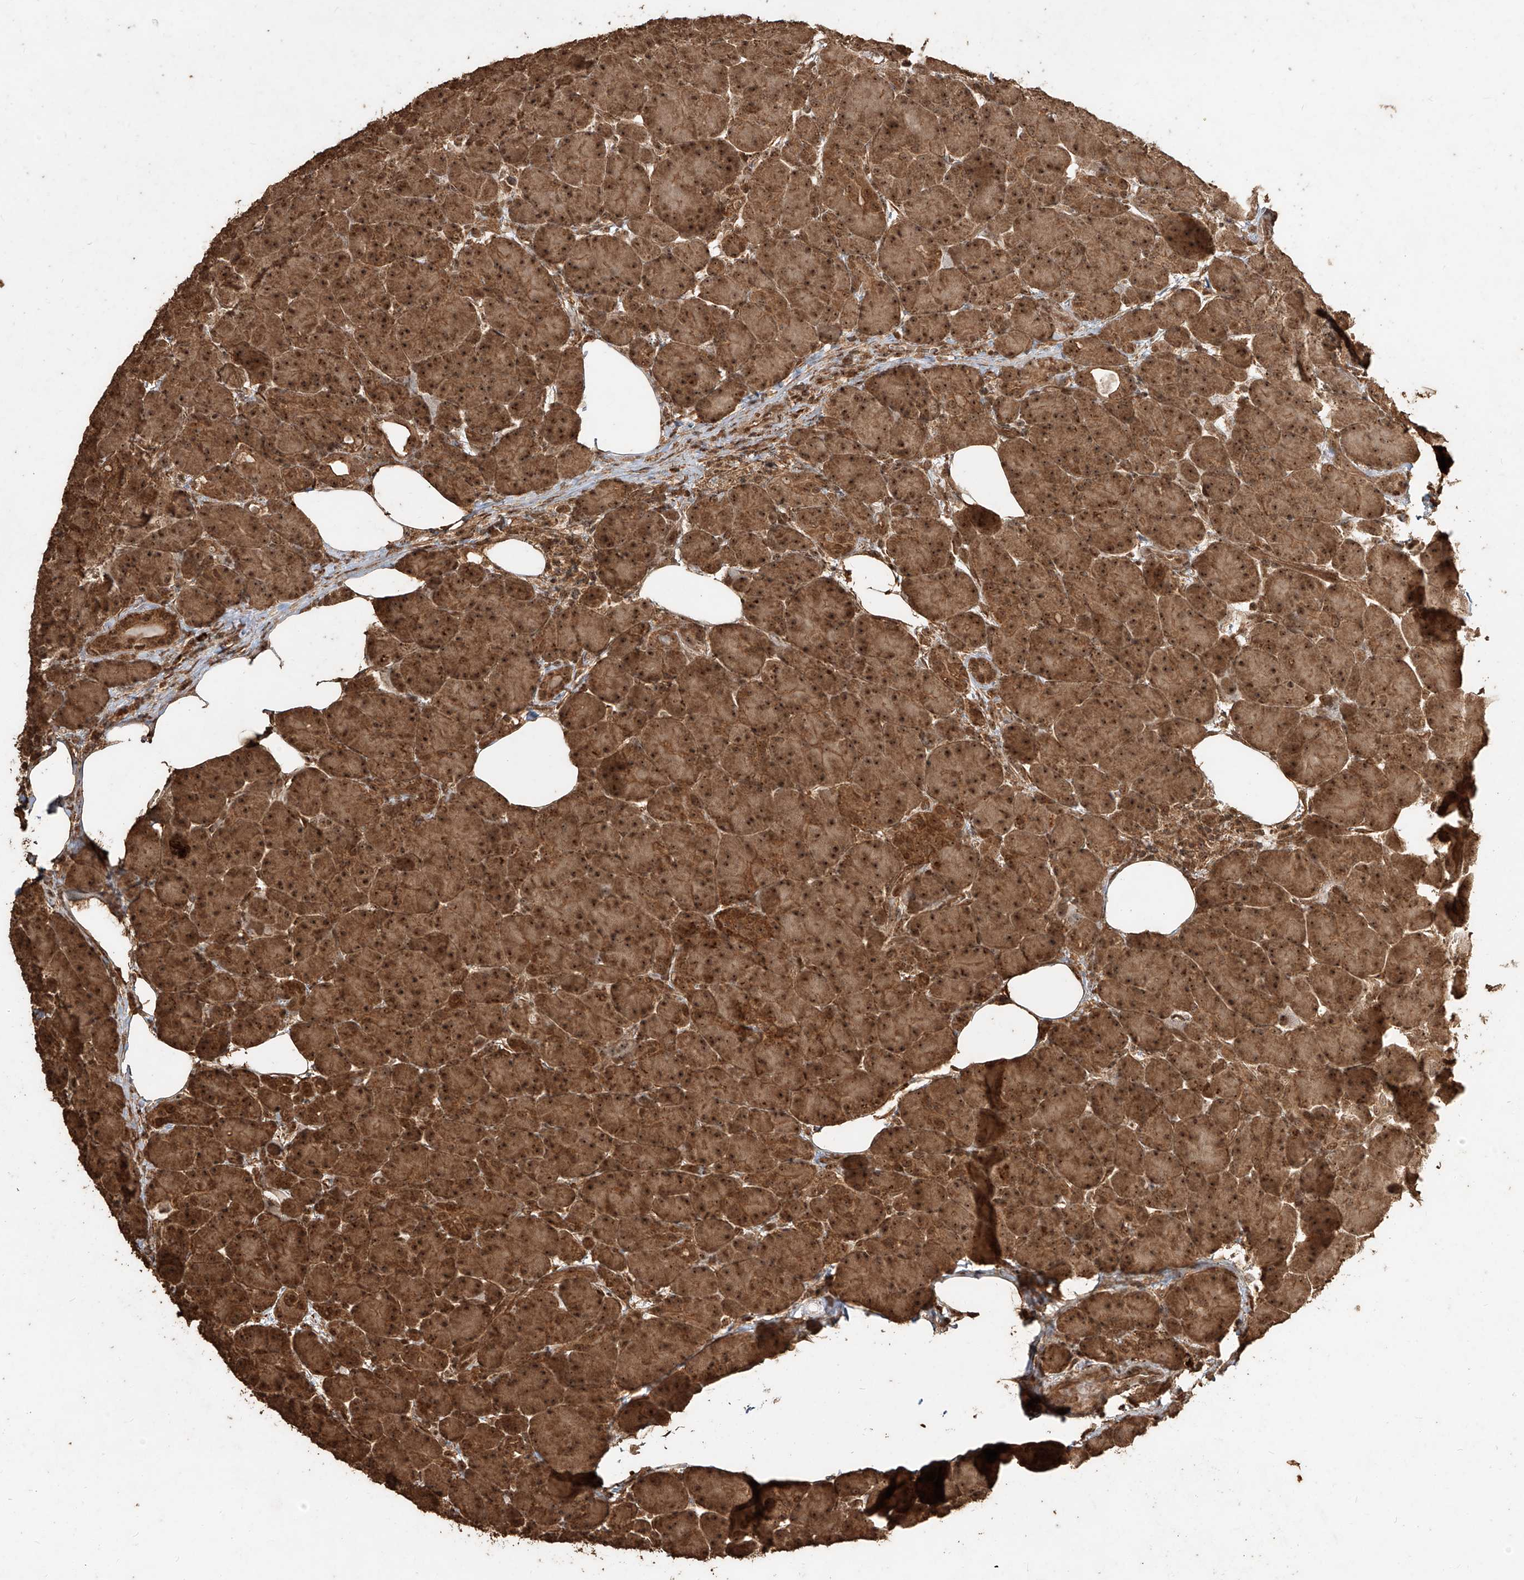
{"staining": {"intensity": "moderate", "quantity": ">75%", "location": "cytoplasmic/membranous,nuclear"}, "tissue": "pancreas", "cell_type": "Exocrine glandular cells", "image_type": "normal", "snomed": [{"axis": "morphology", "description": "Normal tissue, NOS"}, {"axis": "topography", "description": "Pancreas"}], "caption": "This photomicrograph shows IHC staining of benign human pancreas, with medium moderate cytoplasmic/membranous,nuclear positivity in approximately >75% of exocrine glandular cells.", "gene": "ZNF660", "patient": {"sex": "male", "age": 63}}